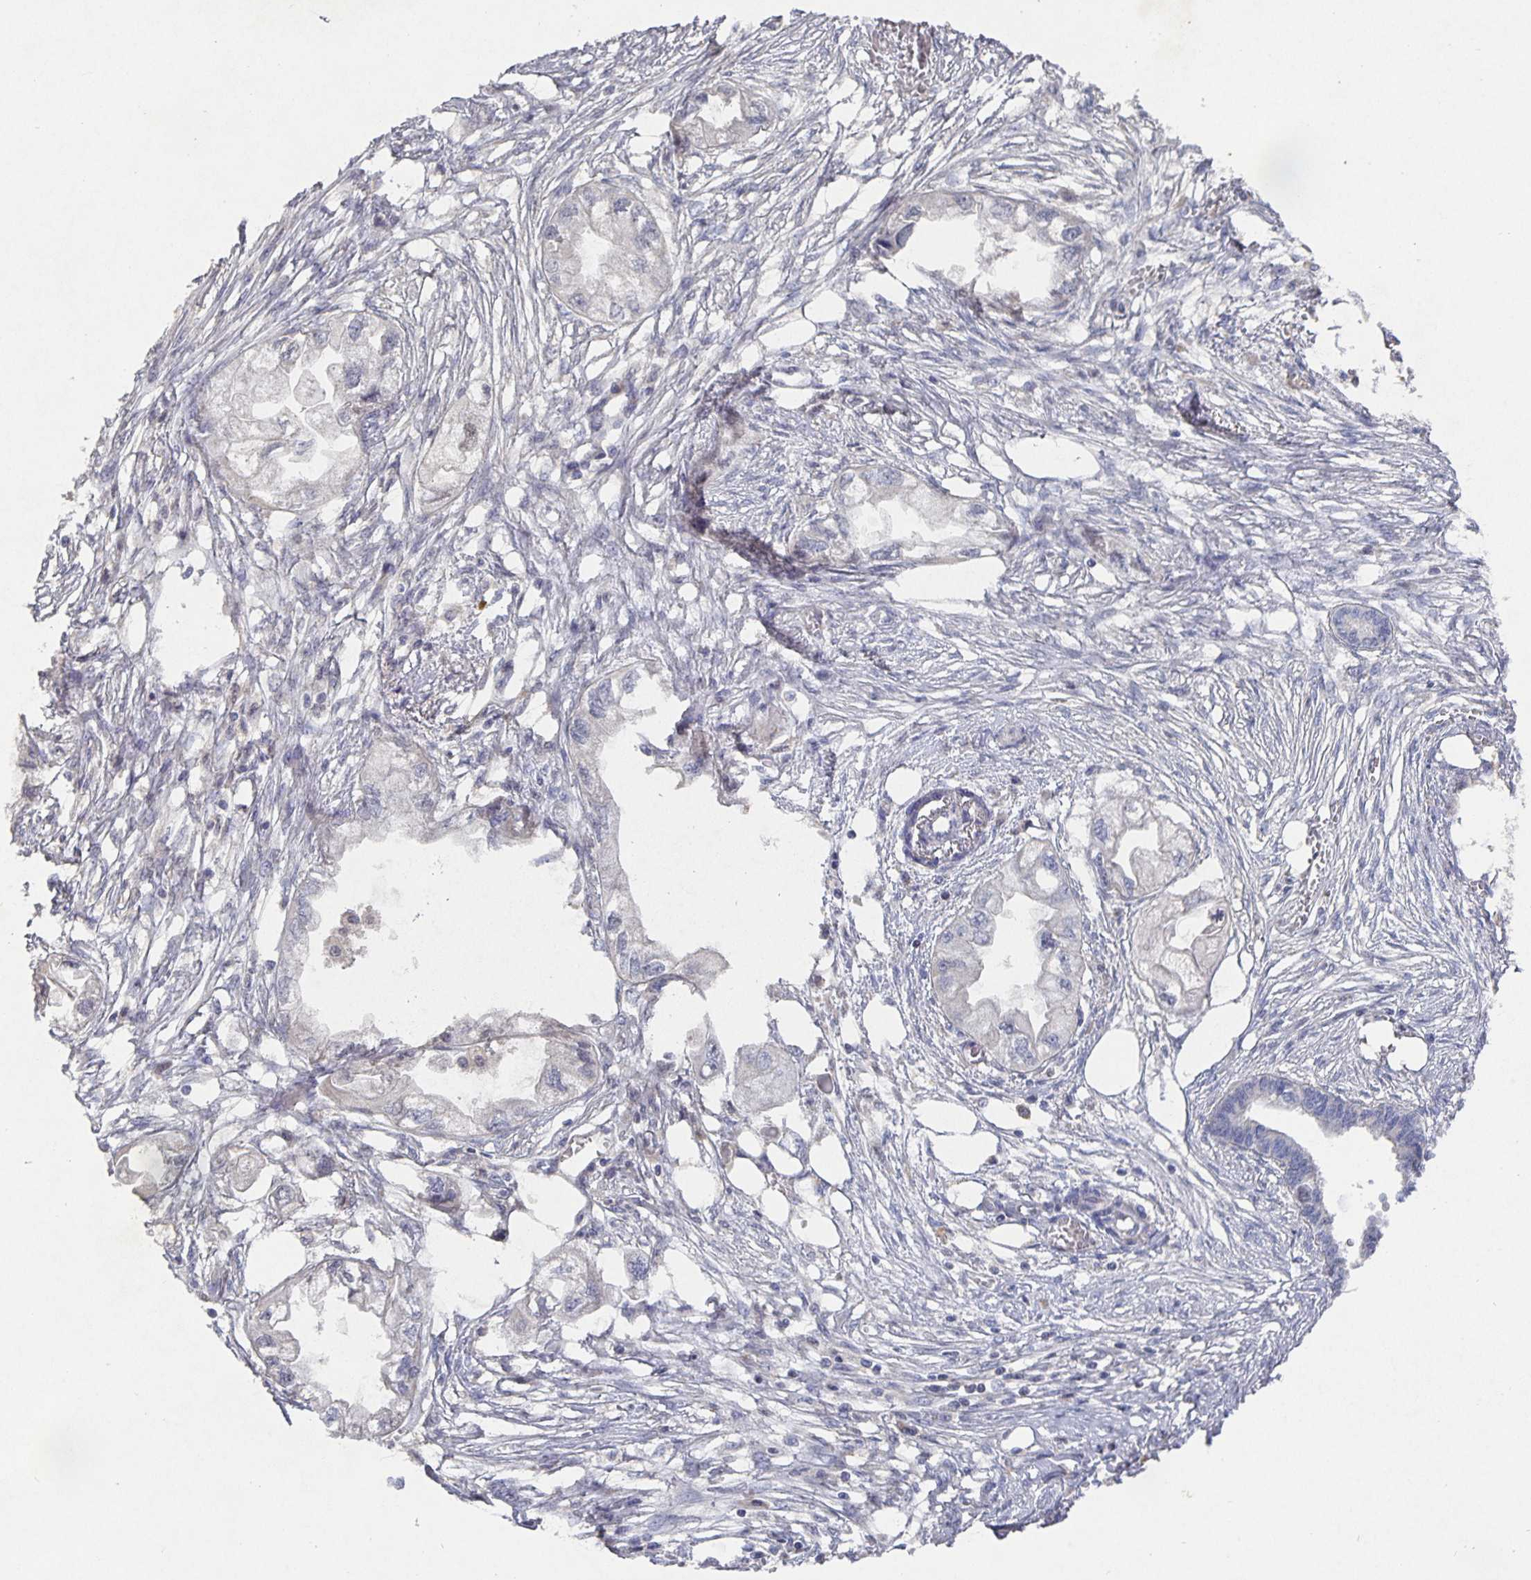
{"staining": {"intensity": "negative", "quantity": "none", "location": "none"}, "tissue": "endometrial cancer", "cell_type": "Tumor cells", "image_type": "cancer", "snomed": [{"axis": "morphology", "description": "Adenocarcinoma, NOS"}, {"axis": "morphology", "description": "Adenocarcinoma, metastatic, NOS"}, {"axis": "topography", "description": "Adipose tissue"}, {"axis": "topography", "description": "Endometrium"}], "caption": "Endometrial cancer (adenocarcinoma) stained for a protein using immunohistochemistry demonstrates no expression tumor cells.", "gene": "HEPN1", "patient": {"sex": "female", "age": 67}}